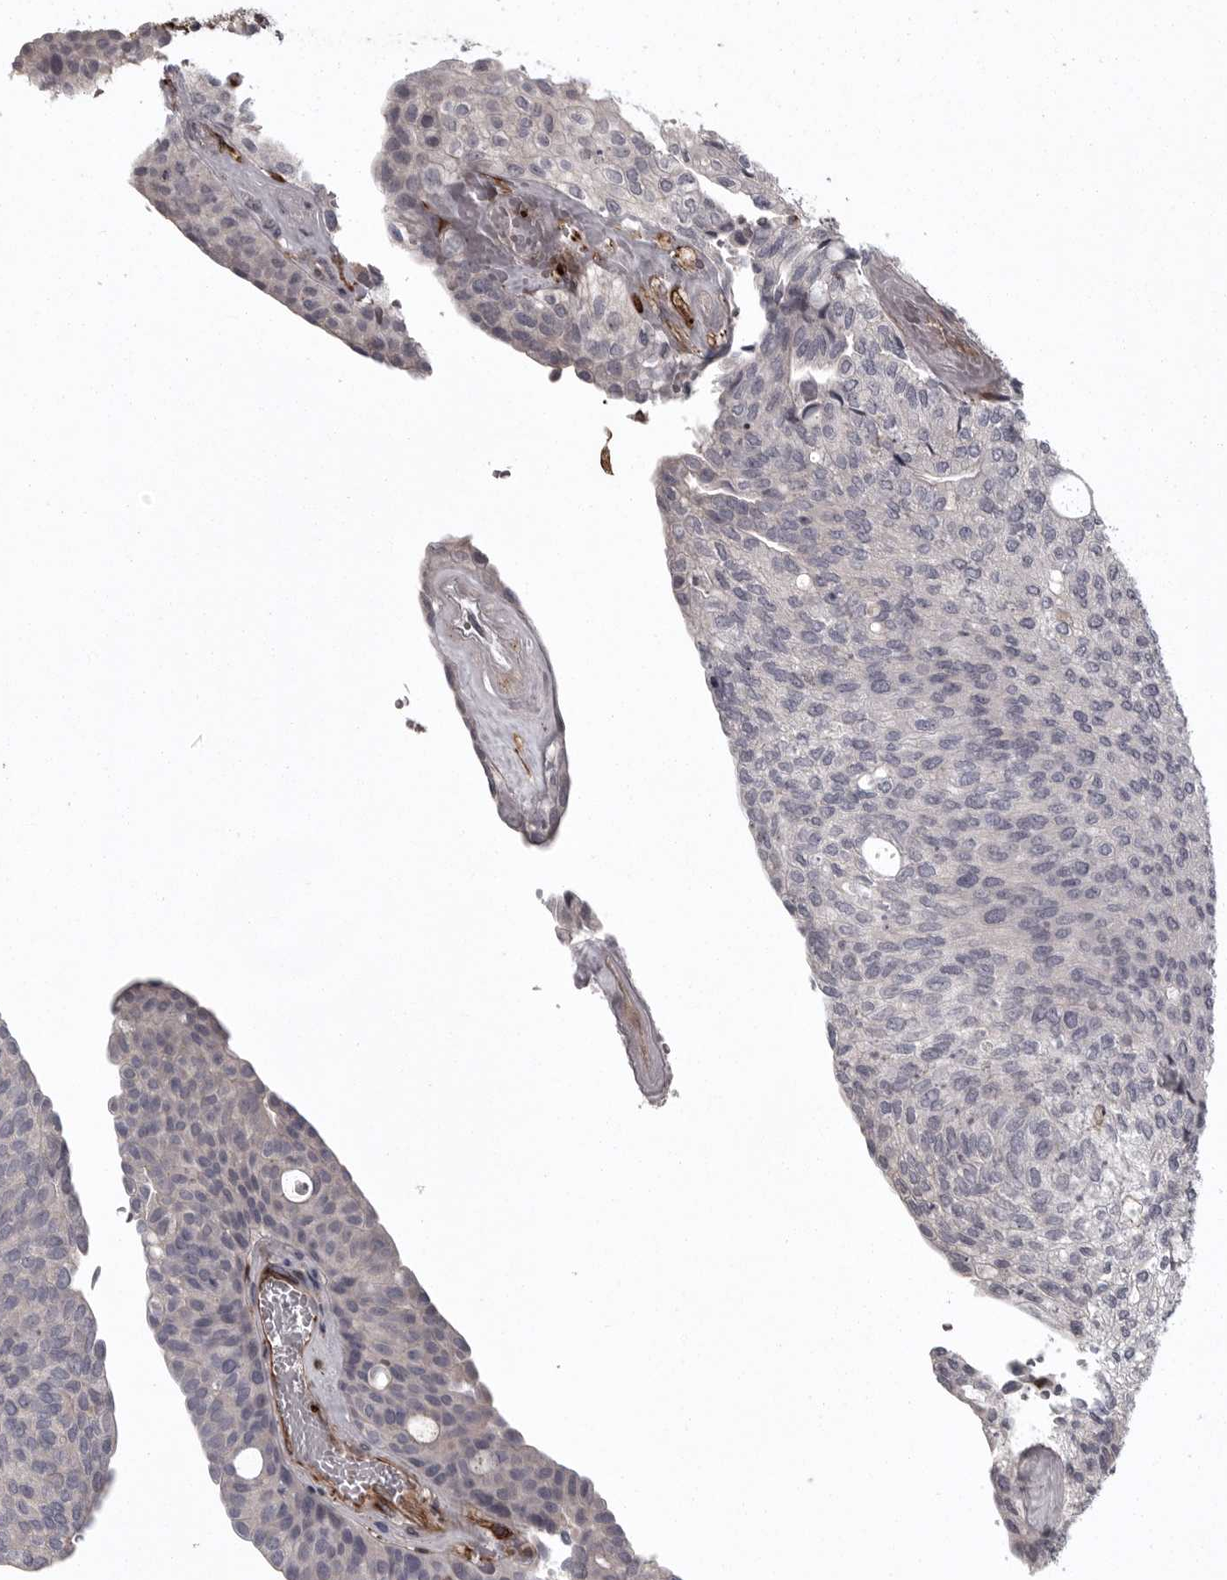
{"staining": {"intensity": "negative", "quantity": "none", "location": "none"}, "tissue": "urothelial cancer", "cell_type": "Tumor cells", "image_type": "cancer", "snomed": [{"axis": "morphology", "description": "Urothelial carcinoma, Low grade"}, {"axis": "topography", "description": "Urinary bladder"}], "caption": "DAB immunohistochemical staining of low-grade urothelial carcinoma exhibits no significant staining in tumor cells. Brightfield microscopy of immunohistochemistry (IHC) stained with DAB (brown) and hematoxylin (blue), captured at high magnification.", "gene": "FAAP100", "patient": {"sex": "female", "age": 79}}